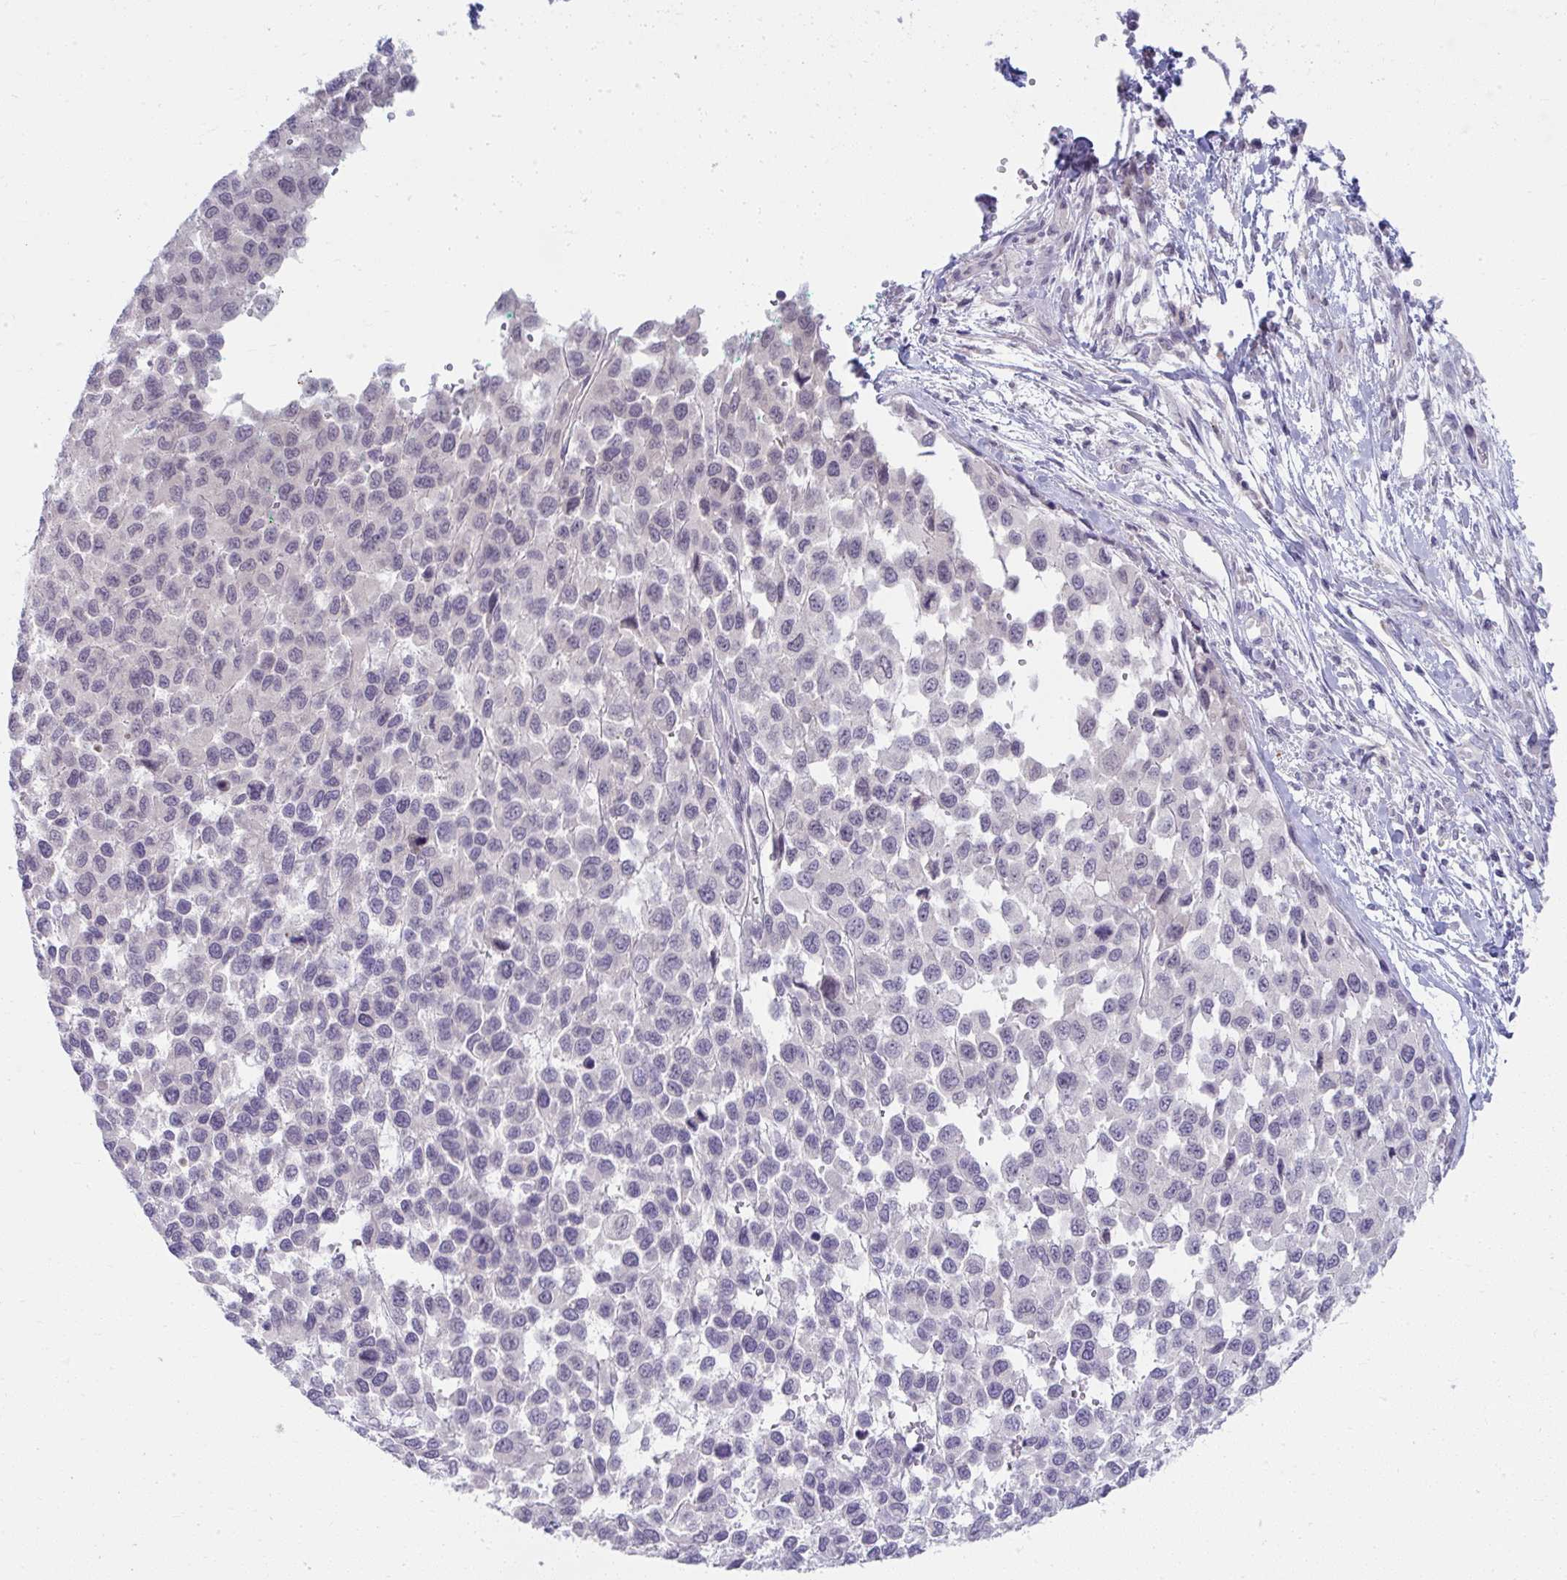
{"staining": {"intensity": "negative", "quantity": "none", "location": "none"}, "tissue": "melanoma", "cell_type": "Tumor cells", "image_type": "cancer", "snomed": [{"axis": "morphology", "description": "Malignant melanoma, NOS"}, {"axis": "topography", "description": "Skin"}], "caption": "Immunohistochemistry (IHC) of melanoma demonstrates no staining in tumor cells.", "gene": "UGT3A2", "patient": {"sex": "male", "age": 62}}